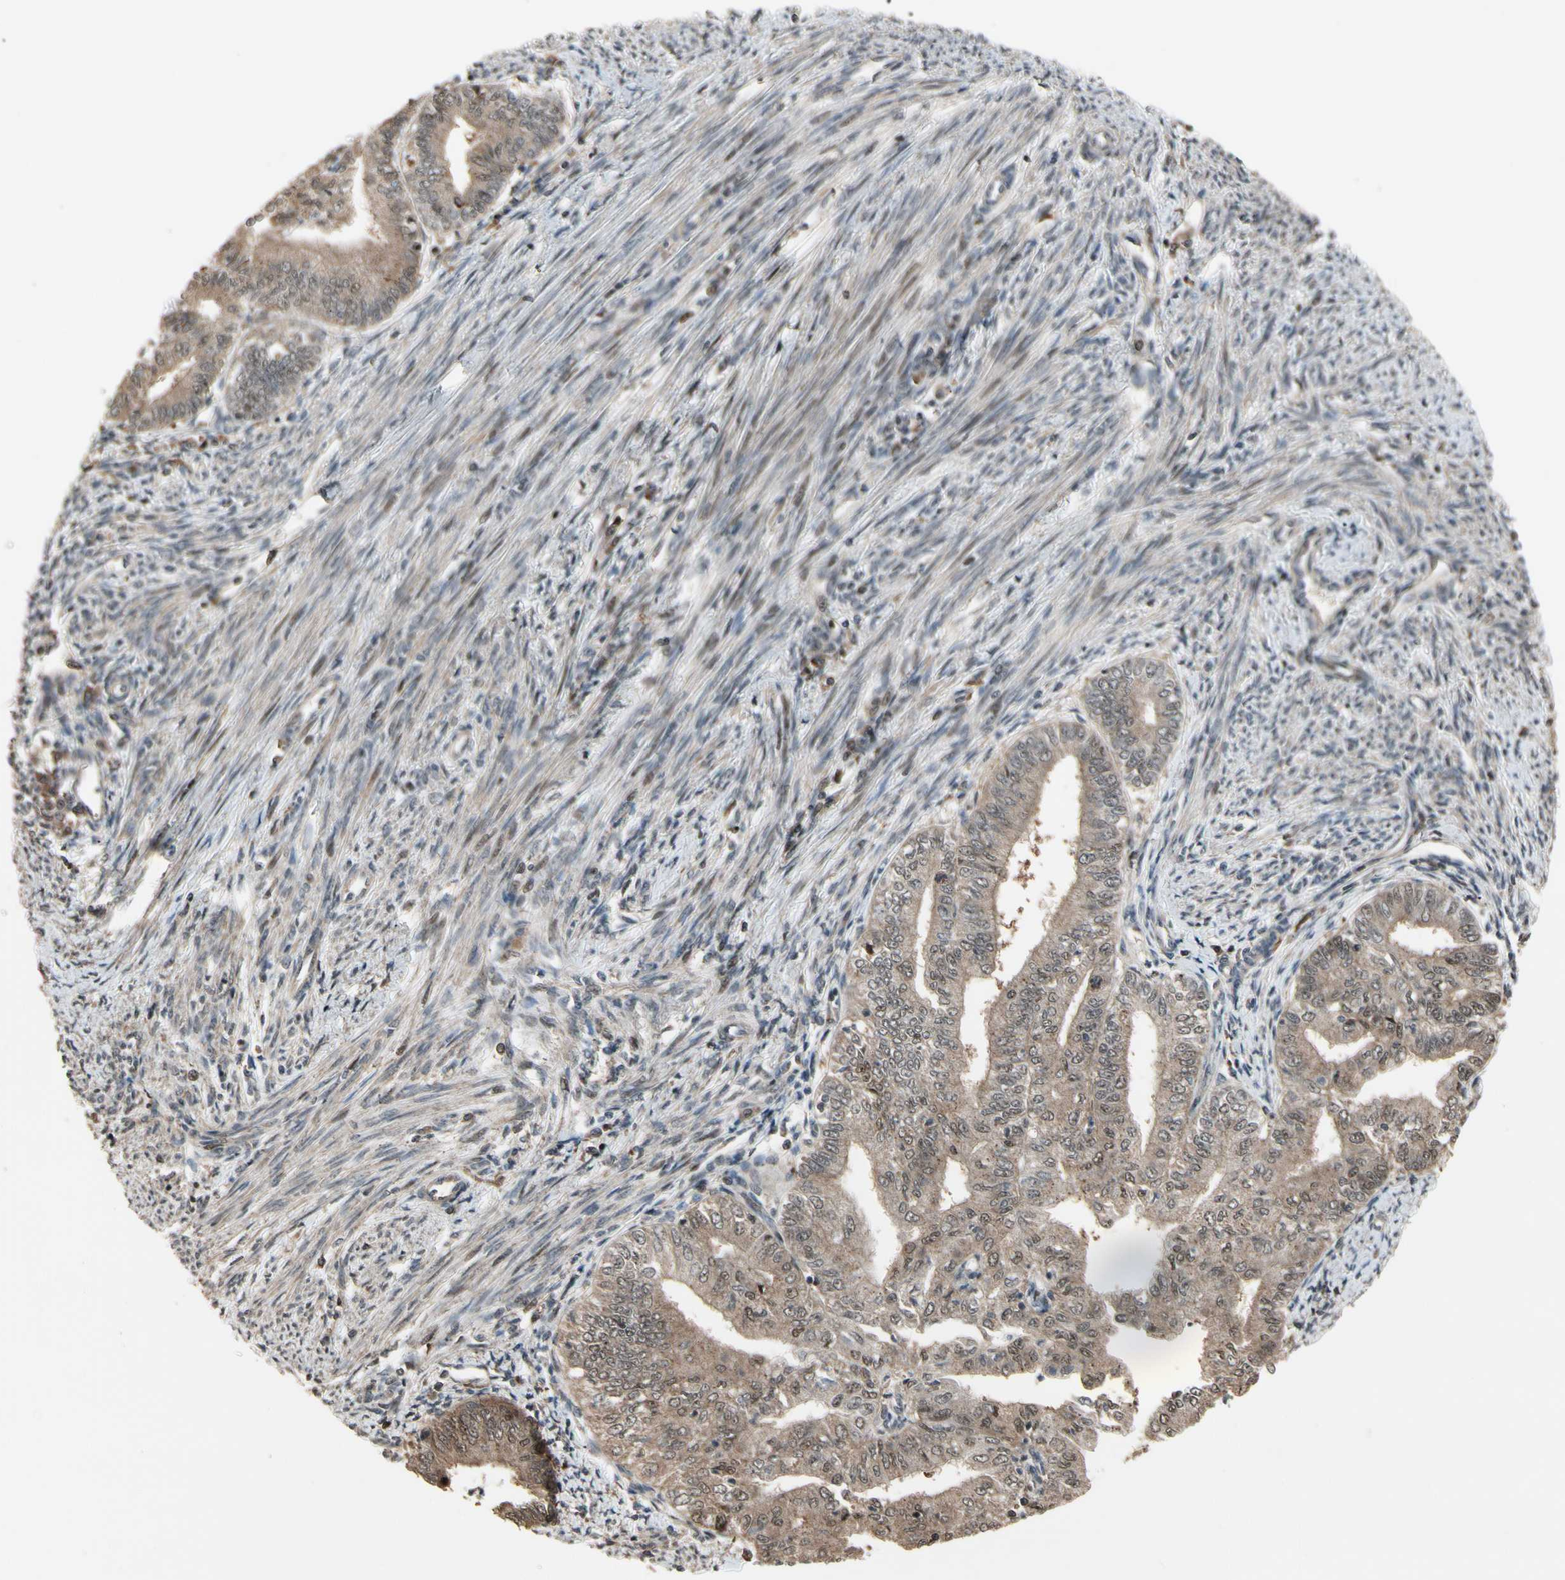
{"staining": {"intensity": "weak", "quantity": ">75%", "location": "cytoplasmic/membranous,nuclear"}, "tissue": "endometrial cancer", "cell_type": "Tumor cells", "image_type": "cancer", "snomed": [{"axis": "morphology", "description": "Adenocarcinoma, NOS"}, {"axis": "topography", "description": "Endometrium"}], "caption": "Immunohistochemistry (IHC) of endometrial adenocarcinoma exhibits low levels of weak cytoplasmic/membranous and nuclear staining in about >75% of tumor cells.", "gene": "CSF1R", "patient": {"sex": "female", "age": 66}}